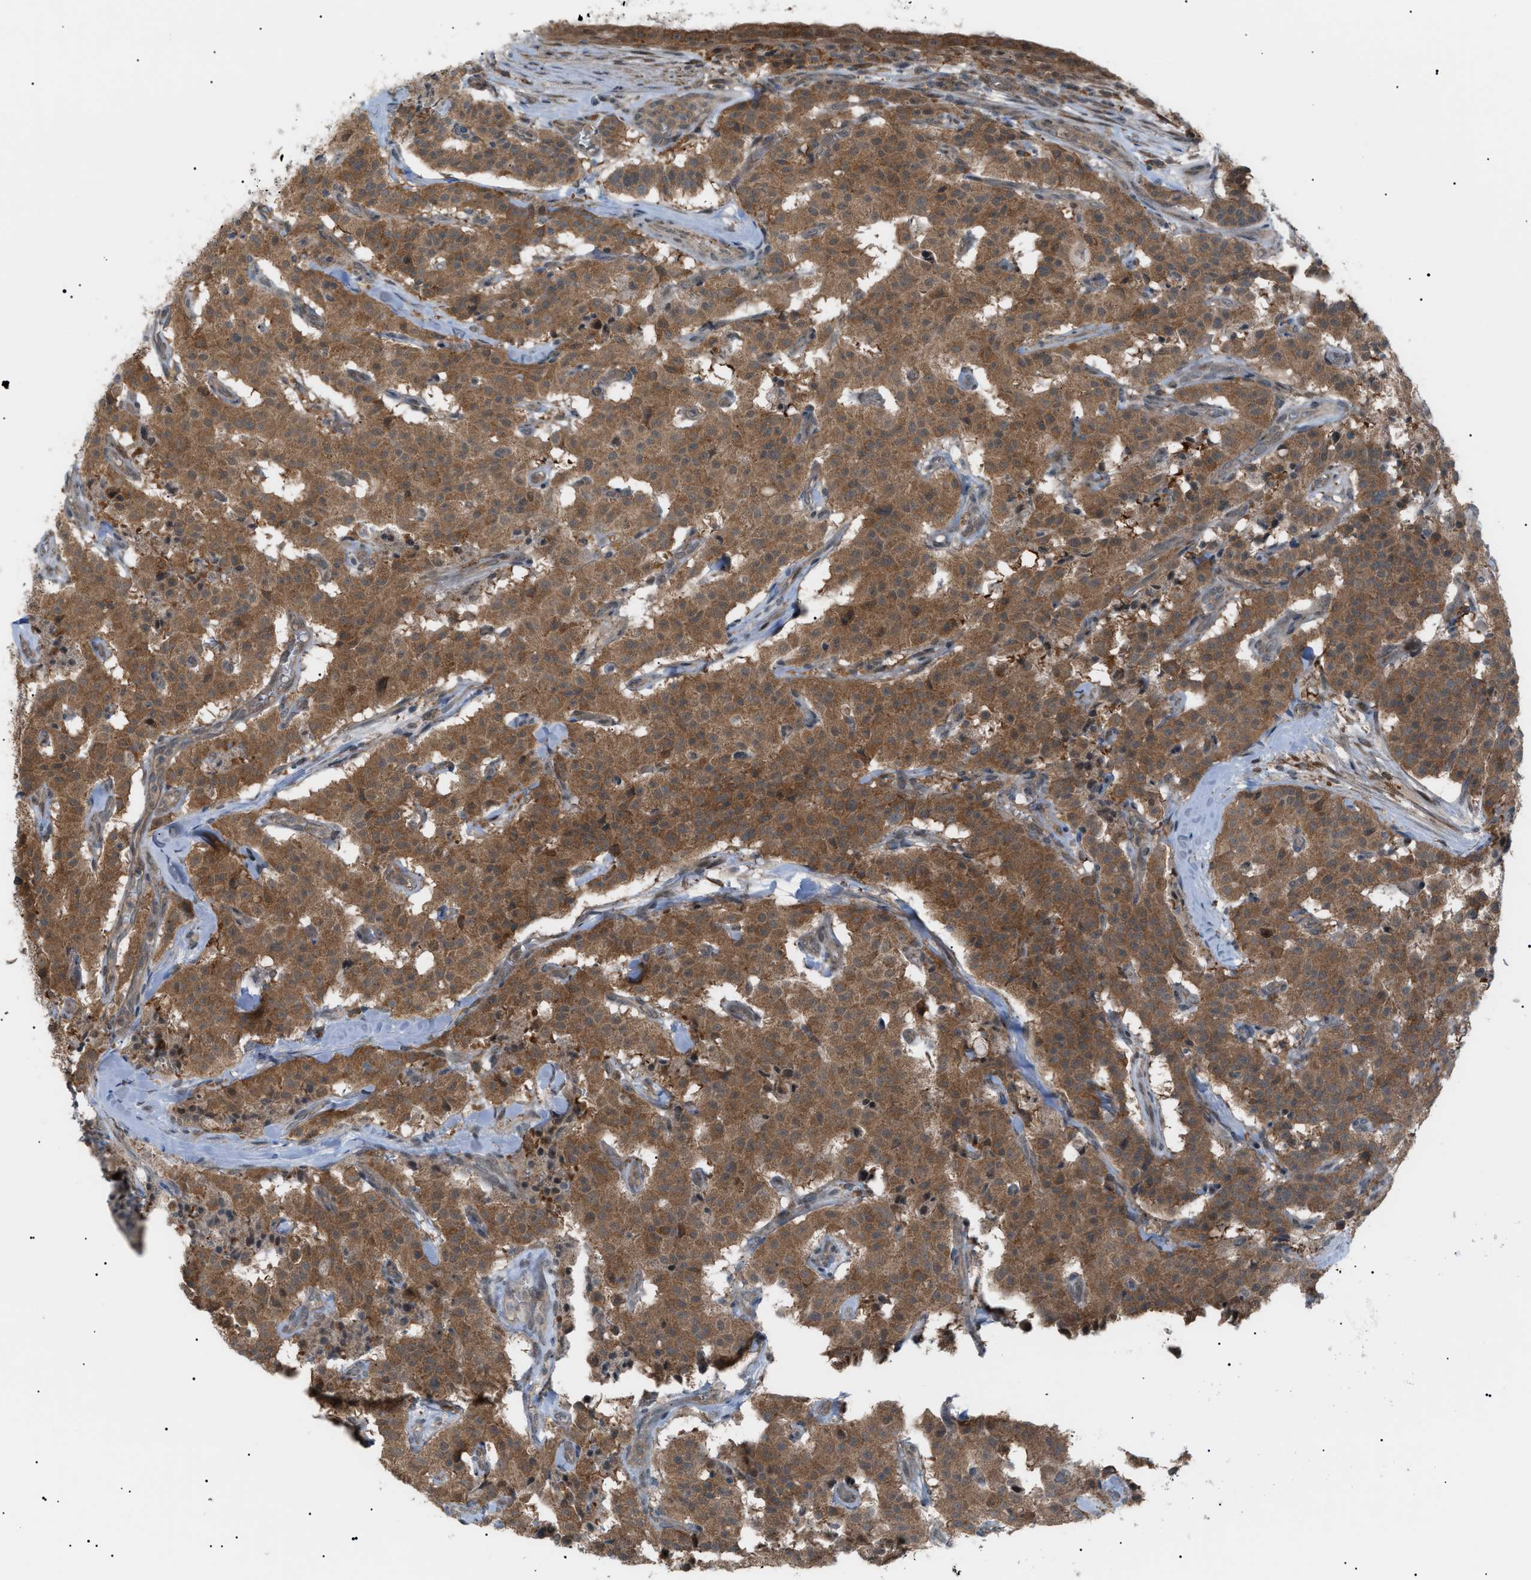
{"staining": {"intensity": "strong", "quantity": ">75%", "location": "cytoplasmic/membranous"}, "tissue": "carcinoid", "cell_type": "Tumor cells", "image_type": "cancer", "snomed": [{"axis": "morphology", "description": "Carcinoid, malignant, NOS"}, {"axis": "topography", "description": "Lung"}], "caption": "Protein analysis of malignant carcinoid tissue shows strong cytoplasmic/membranous positivity in approximately >75% of tumor cells. The protein is shown in brown color, while the nuclei are stained blue.", "gene": "LPIN2", "patient": {"sex": "male", "age": 30}}